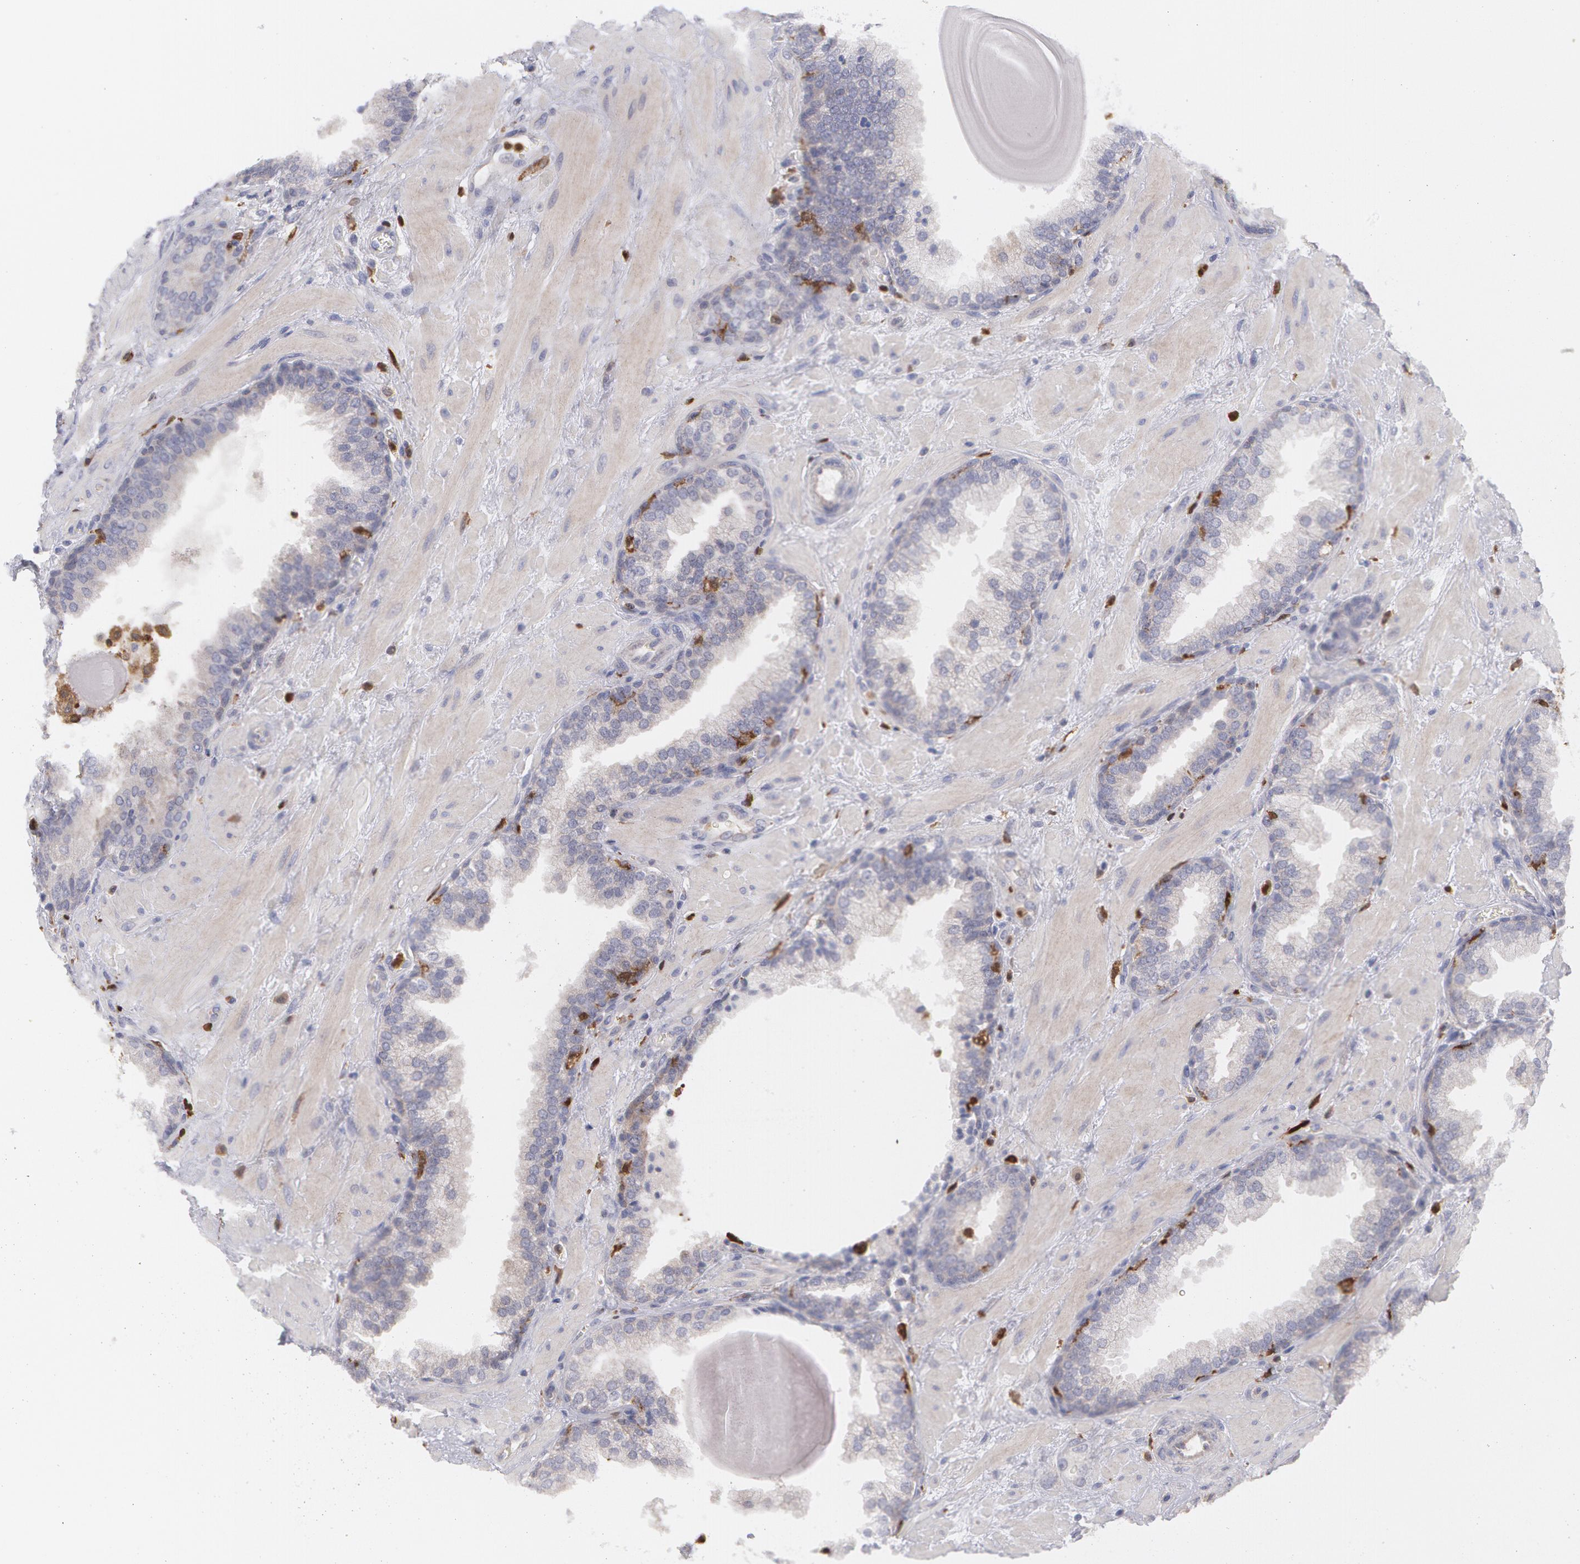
{"staining": {"intensity": "moderate", "quantity": "<25%", "location": "cytoplasmic/membranous"}, "tissue": "prostate", "cell_type": "Glandular cells", "image_type": "normal", "snomed": [{"axis": "morphology", "description": "Normal tissue, NOS"}, {"axis": "topography", "description": "Prostate"}], "caption": "IHC micrograph of normal human prostate stained for a protein (brown), which displays low levels of moderate cytoplasmic/membranous positivity in about <25% of glandular cells.", "gene": "SYK", "patient": {"sex": "male", "age": 51}}